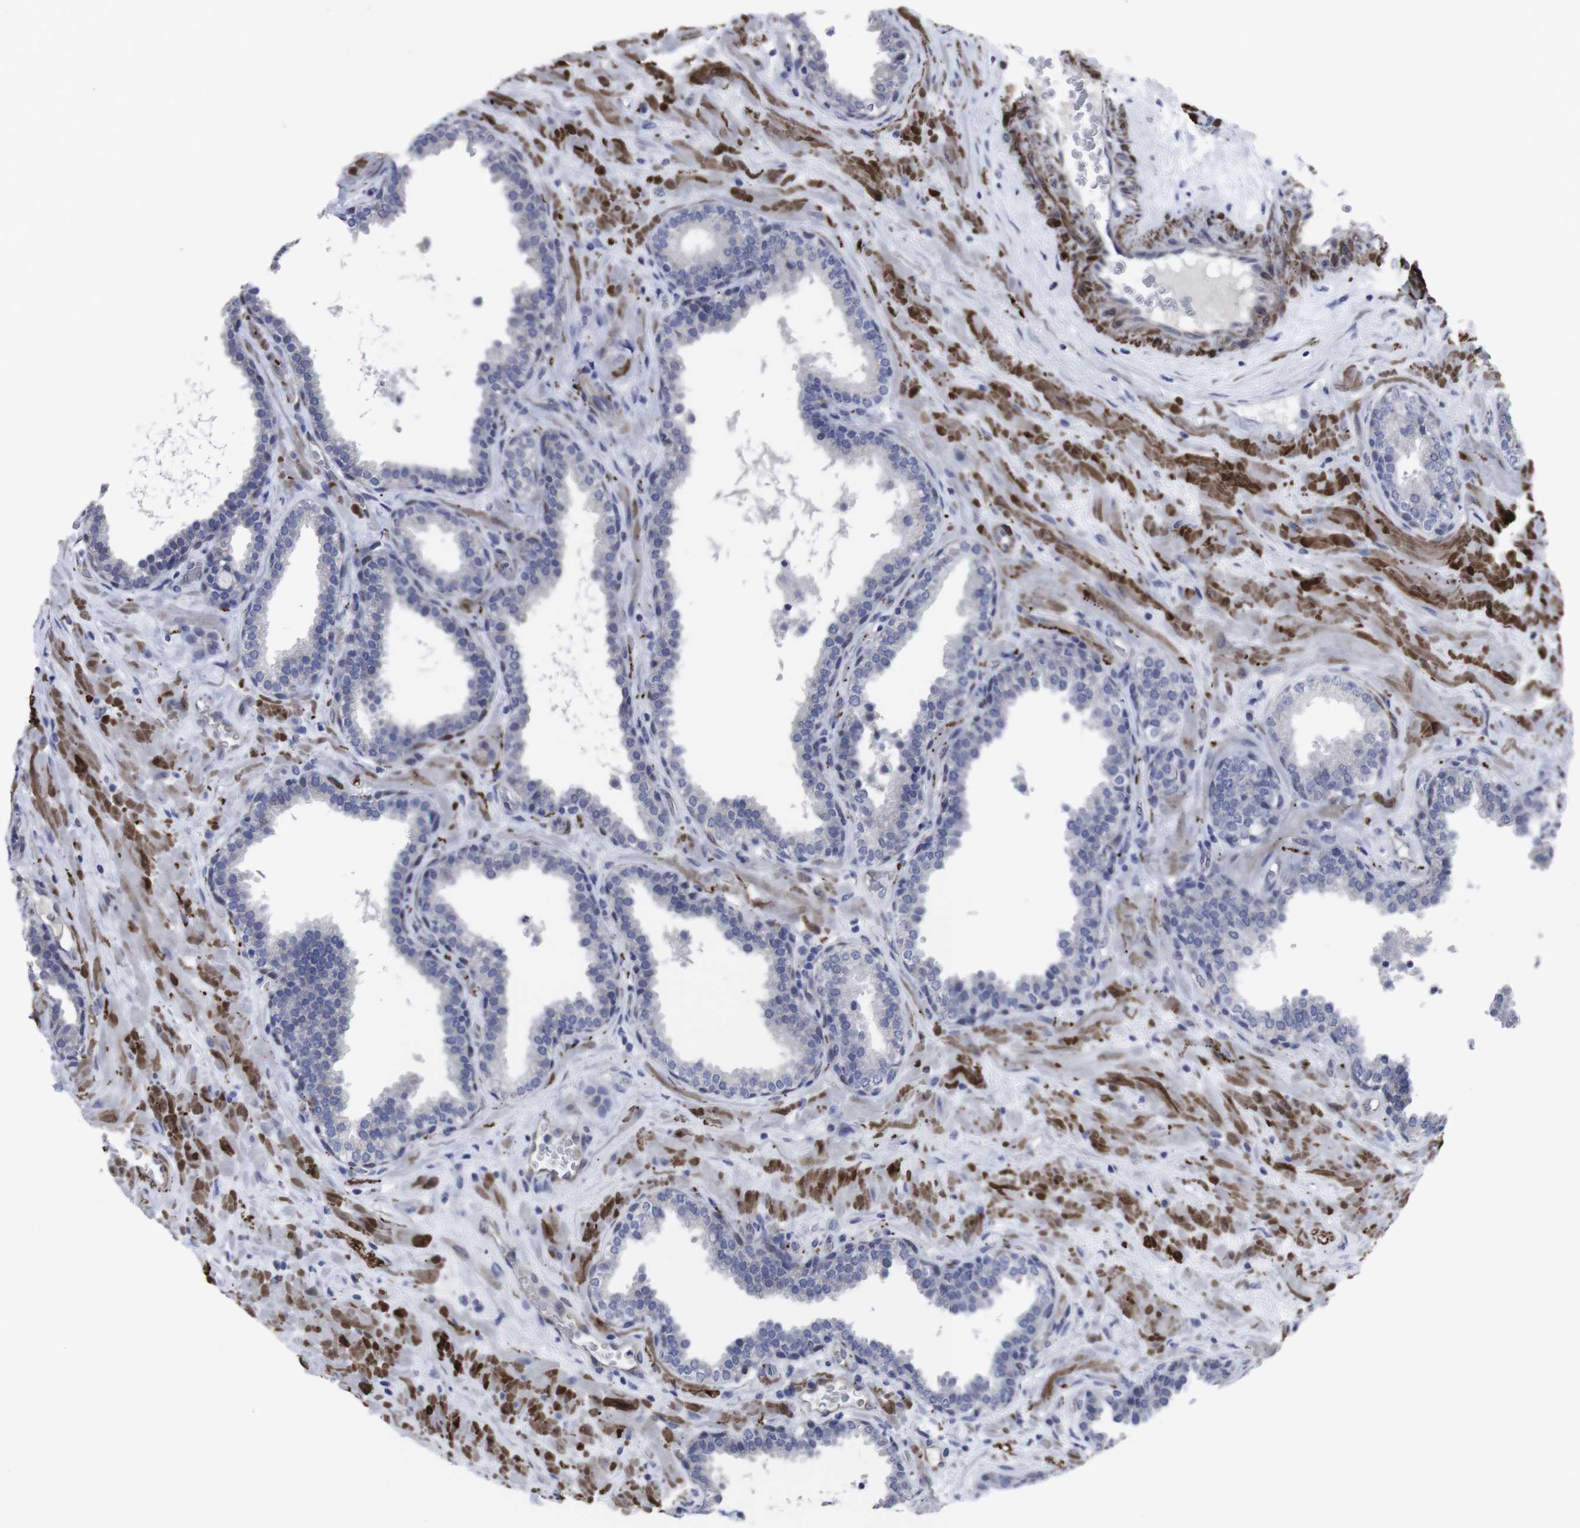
{"staining": {"intensity": "negative", "quantity": "none", "location": "none"}, "tissue": "prostate", "cell_type": "Glandular cells", "image_type": "normal", "snomed": [{"axis": "morphology", "description": "Normal tissue, NOS"}, {"axis": "topography", "description": "Prostate"}], "caption": "Unremarkable prostate was stained to show a protein in brown. There is no significant positivity in glandular cells. (DAB (3,3'-diaminobenzidine) immunohistochemistry, high magnification).", "gene": "SNCG", "patient": {"sex": "male", "age": 51}}